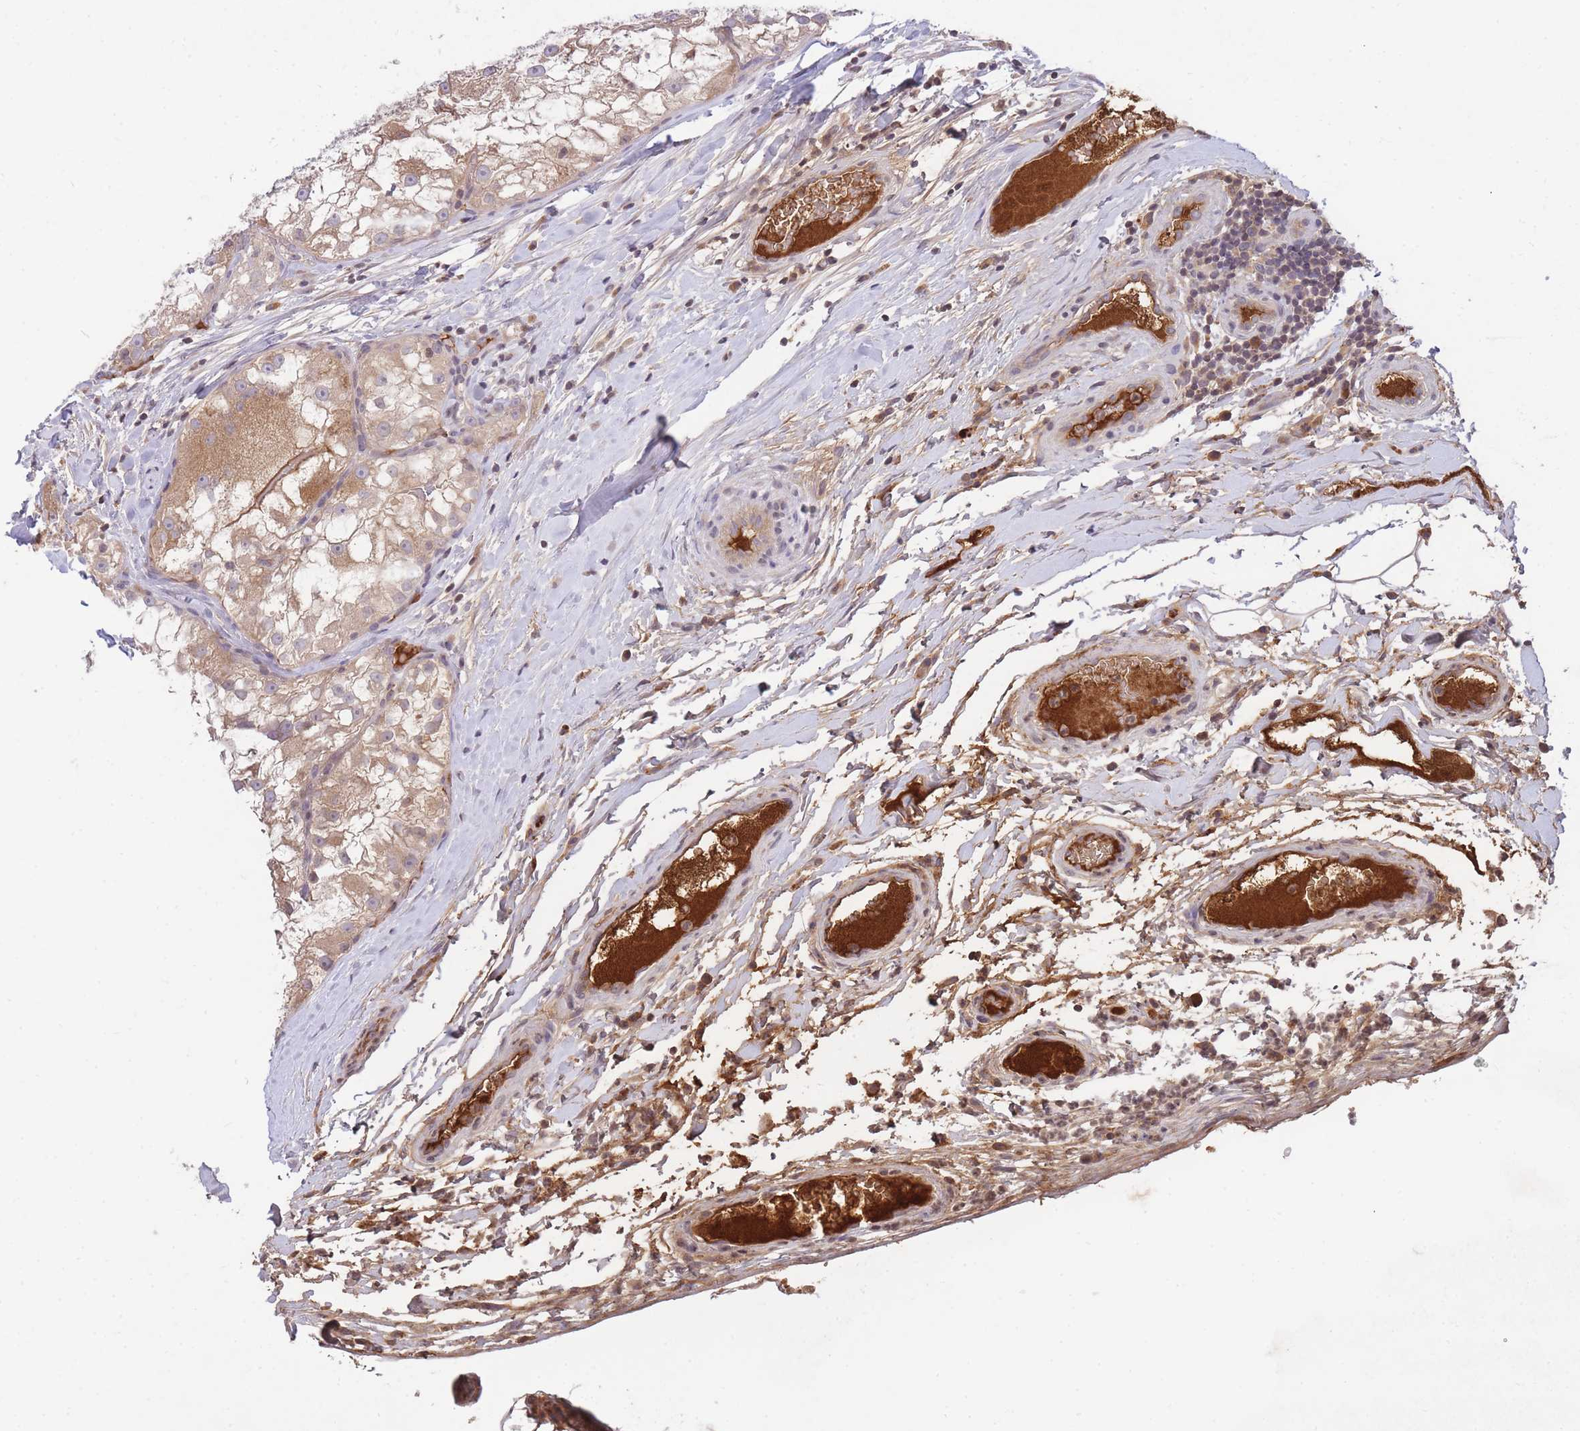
{"staining": {"intensity": "weak", "quantity": "25%-75%", "location": "cytoplasmic/membranous"}, "tissue": "renal cancer", "cell_type": "Tumor cells", "image_type": "cancer", "snomed": [{"axis": "morphology", "description": "Adenocarcinoma, NOS"}, {"axis": "topography", "description": "Kidney"}], "caption": "This micrograph shows renal cancer (adenocarcinoma) stained with IHC to label a protein in brown. The cytoplasmic/membranous of tumor cells show weak positivity for the protein. Nuclei are counter-stained blue.", "gene": "RALGDS", "patient": {"sex": "female", "age": 72}}